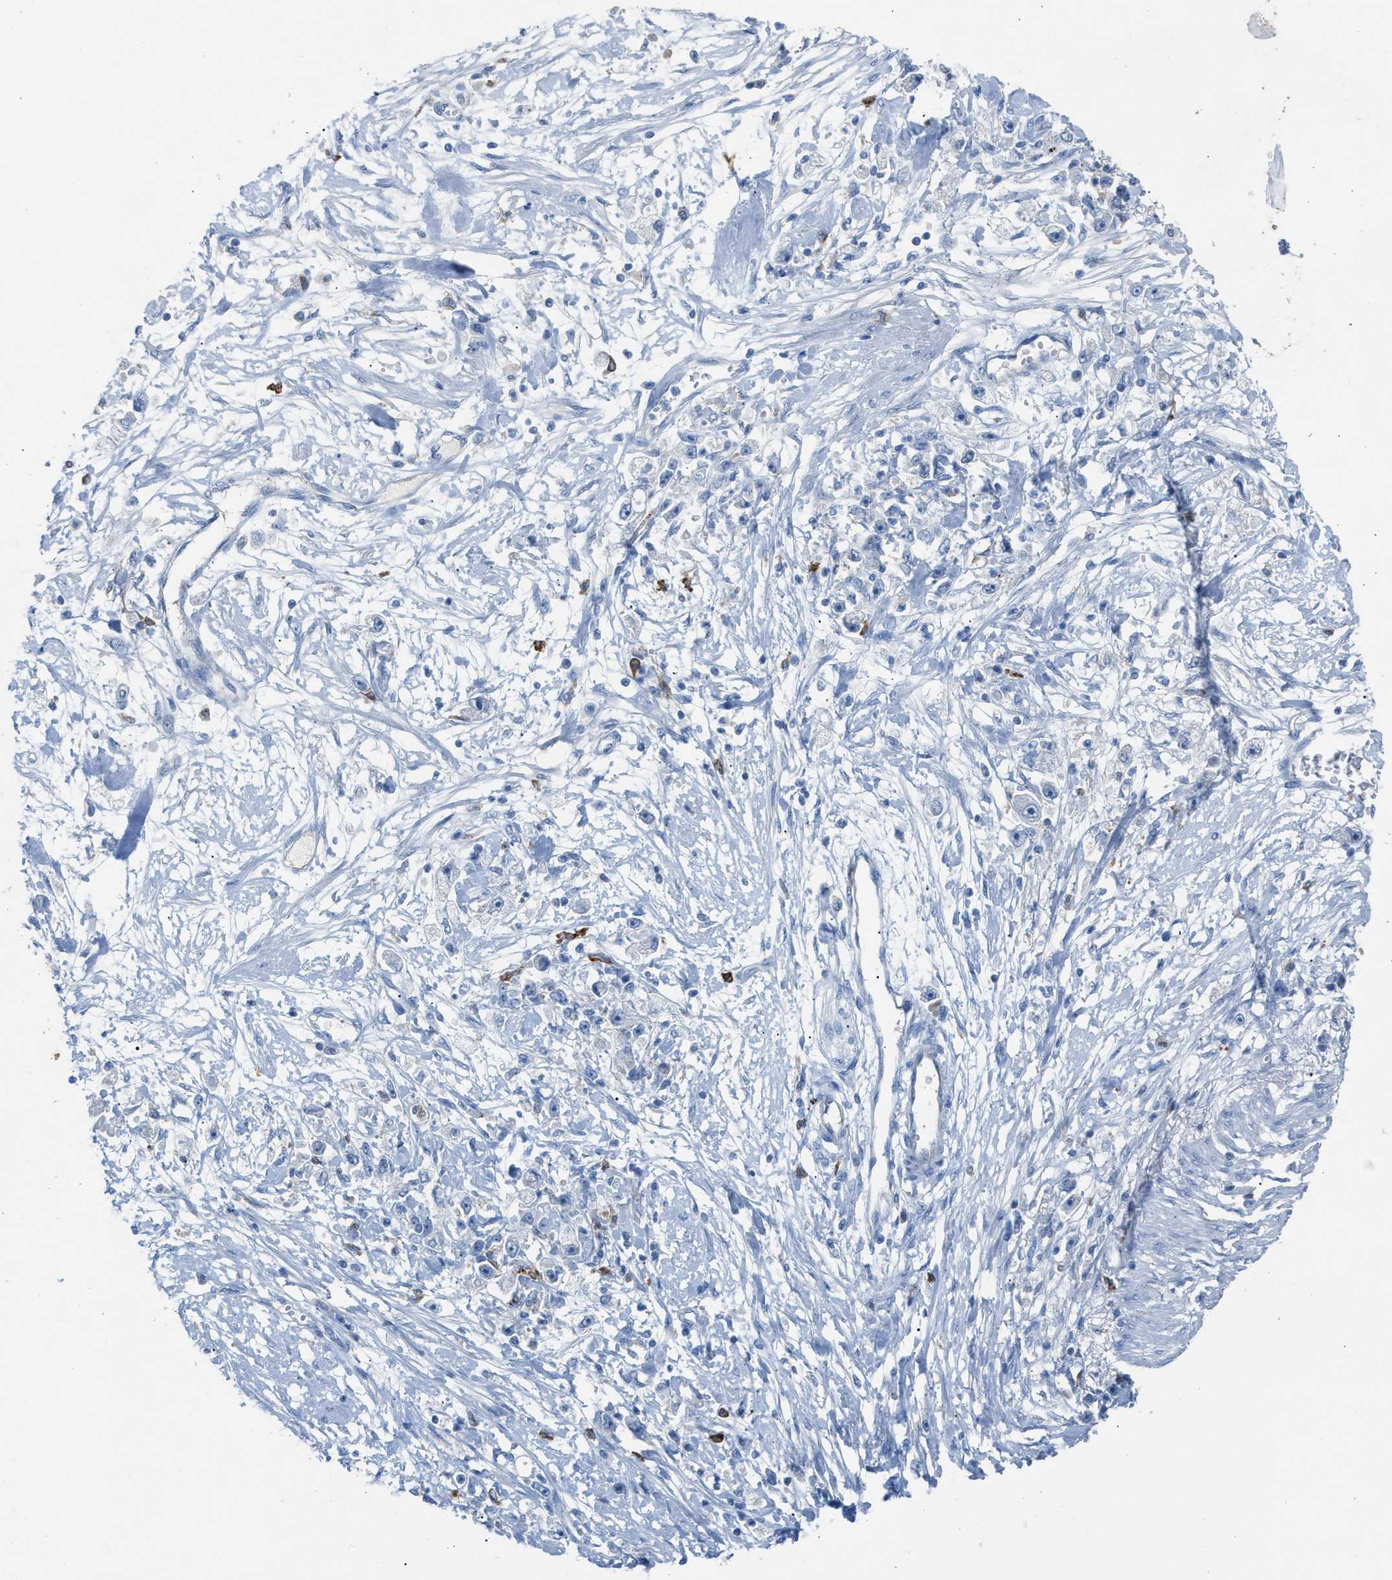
{"staining": {"intensity": "negative", "quantity": "none", "location": "none"}, "tissue": "stomach cancer", "cell_type": "Tumor cells", "image_type": "cancer", "snomed": [{"axis": "morphology", "description": "Adenocarcinoma, NOS"}, {"axis": "topography", "description": "Stomach"}], "caption": "Stomach cancer (adenocarcinoma) stained for a protein using IHC shows no expression tumor cells.", "gene": "CLEC10A", "patient": {"sex": "female", "age": 59}}